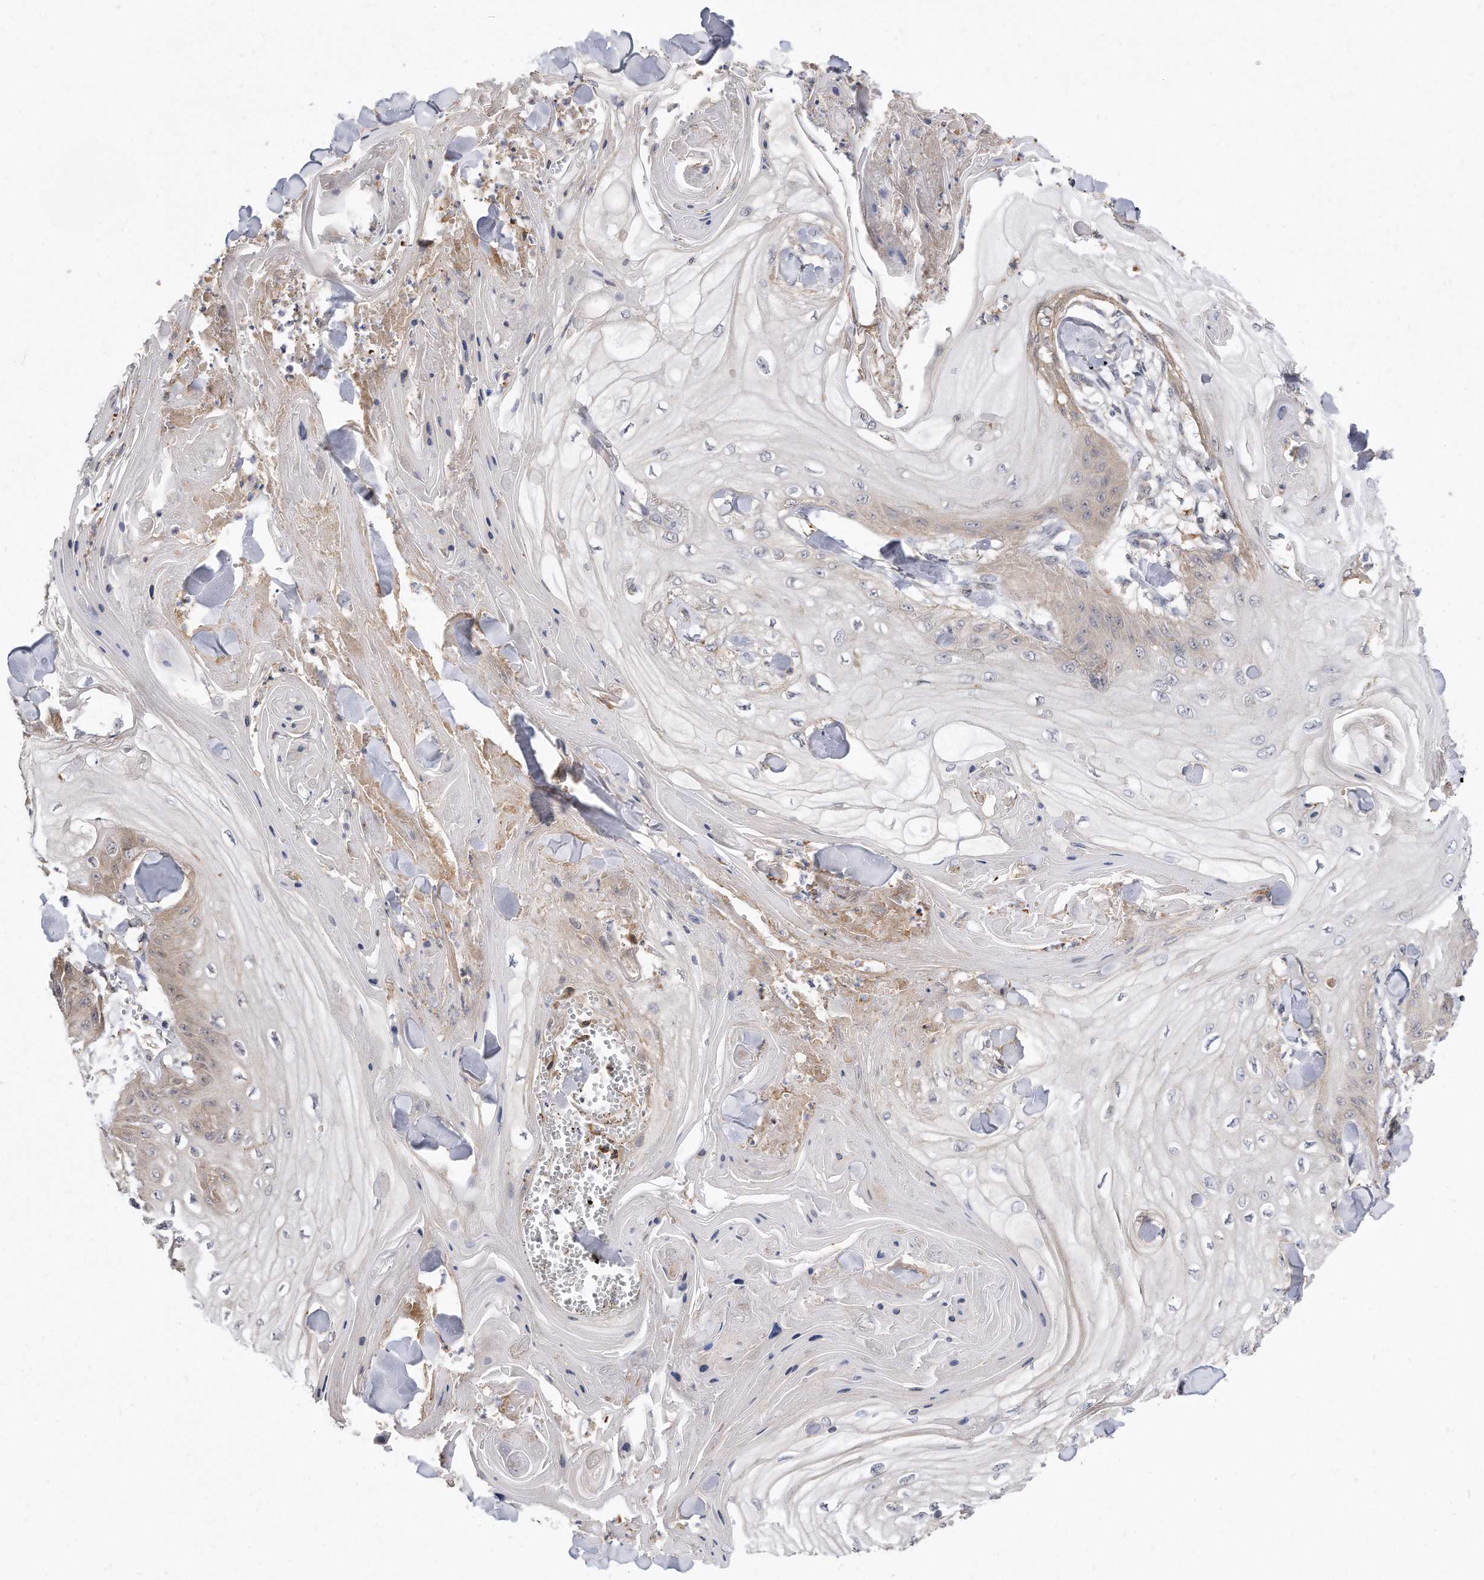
{"staining": {"intensity": "weak", "quantity": "<25%", "location": "cytoplasmic/membranous"}, "tissue": "skin cancer", "cell_type": "Tumor cells", "image_type": "cancer", "snomed": [{"axis": "morphology", "description": "Squamous cell carcinoma, NOS"}, {"axis": "topography", "description": "Skin"}], "caption": "This histopathology image is of skin squamous cell carcinoma stained with immunohistochemistry to label a protein in brown with the nuclei are counter-stained blue. There is no positivity in tumor cells.", "gene": "TCP1", "patient": {"sex": "male", "age": 74}}